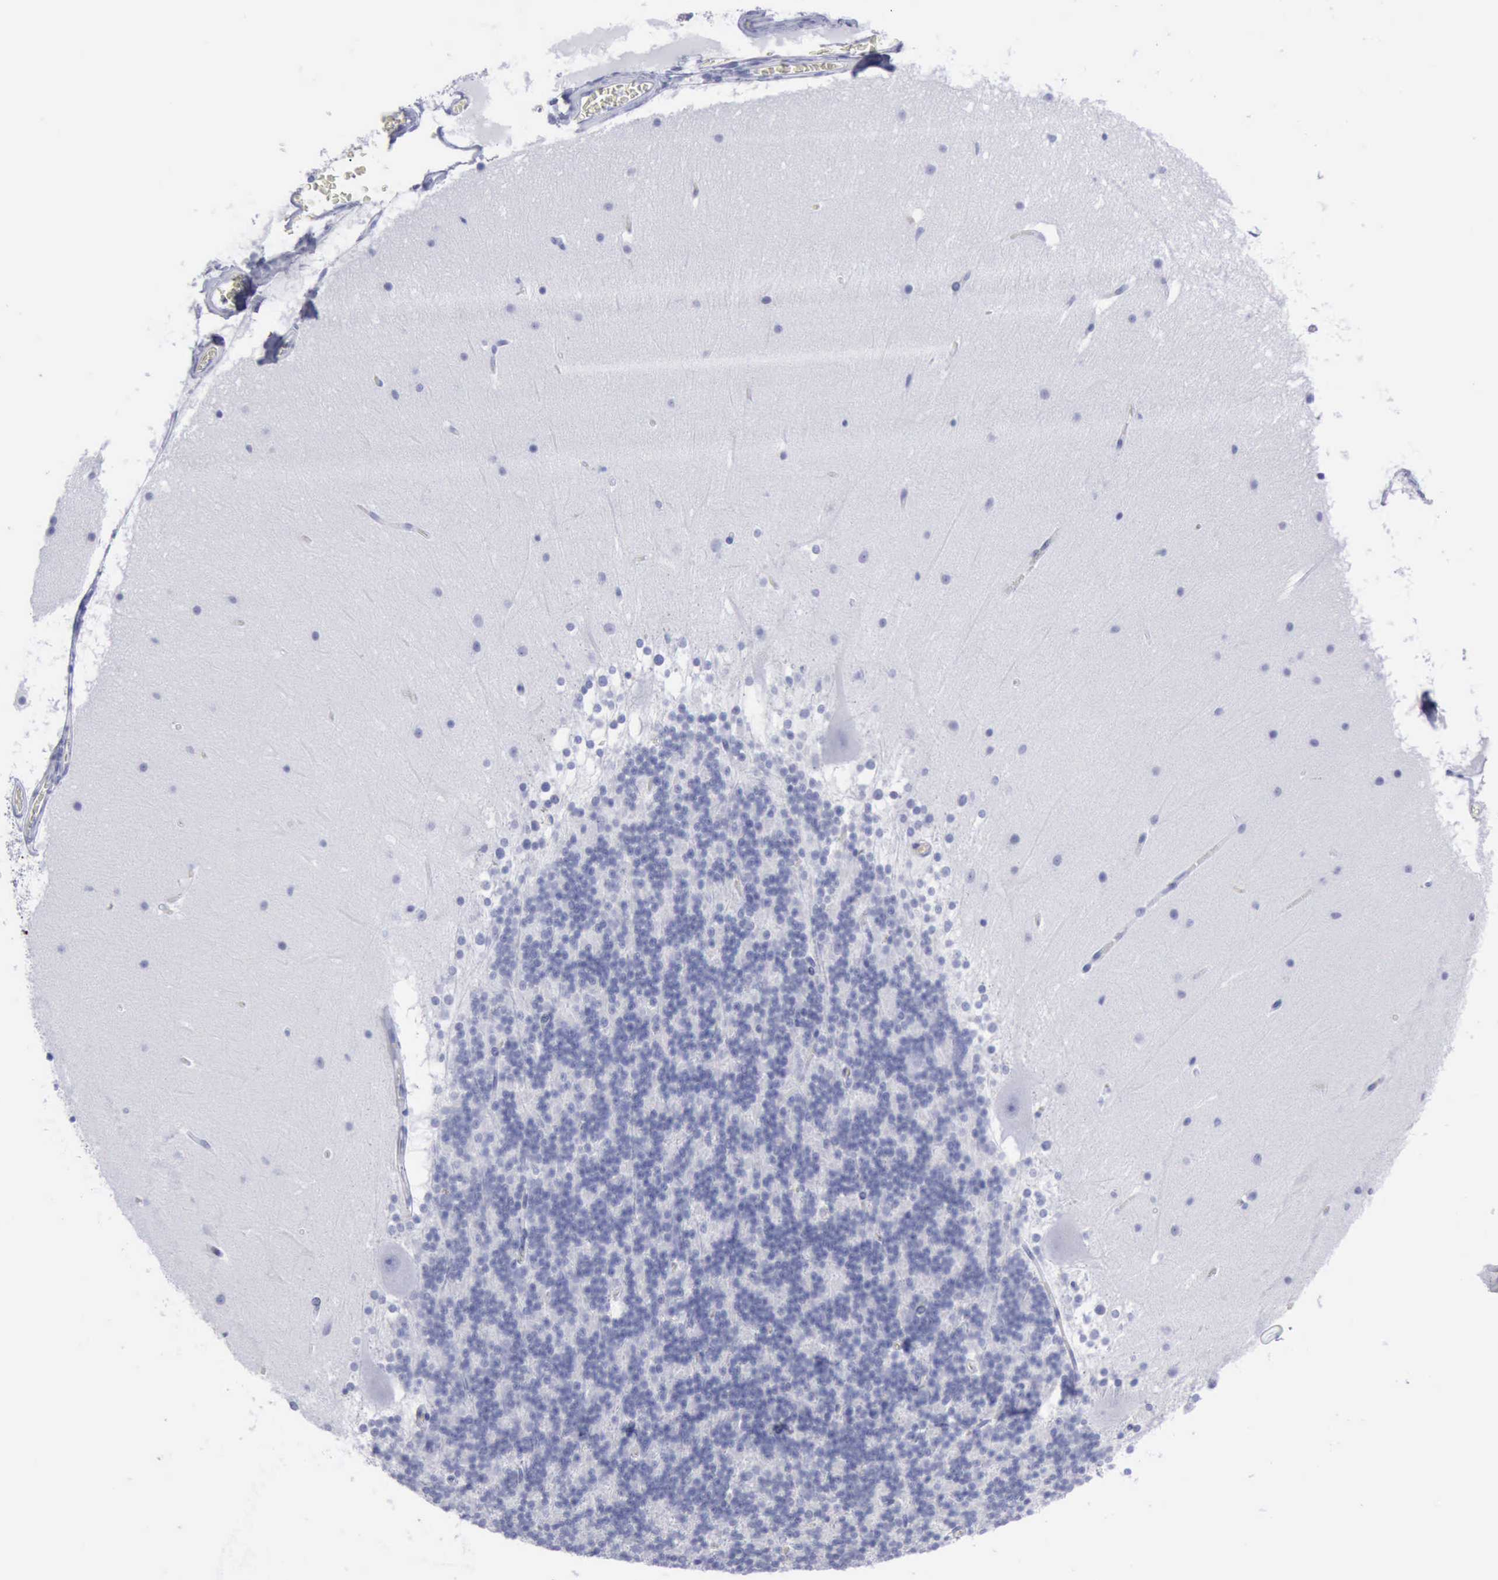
{"staining": {"intensity": "negative", "quantity": "none", "location": "none"}, "tissue": "cerebellum", "cell_type": "Cells in granular layer", "image_type": "normal", "snomed": [{"axis": "morphology", "description": "Normal tissue, NOS"}, {"axis": "topography", "description": "Cerebellum"}], "caption": "Human cerebellum stained for a protein using immunohistochemistry displays no staining in cells in granular layer.", "gene": "KRT13", "patient": {"sex": "female", "age": 19}}